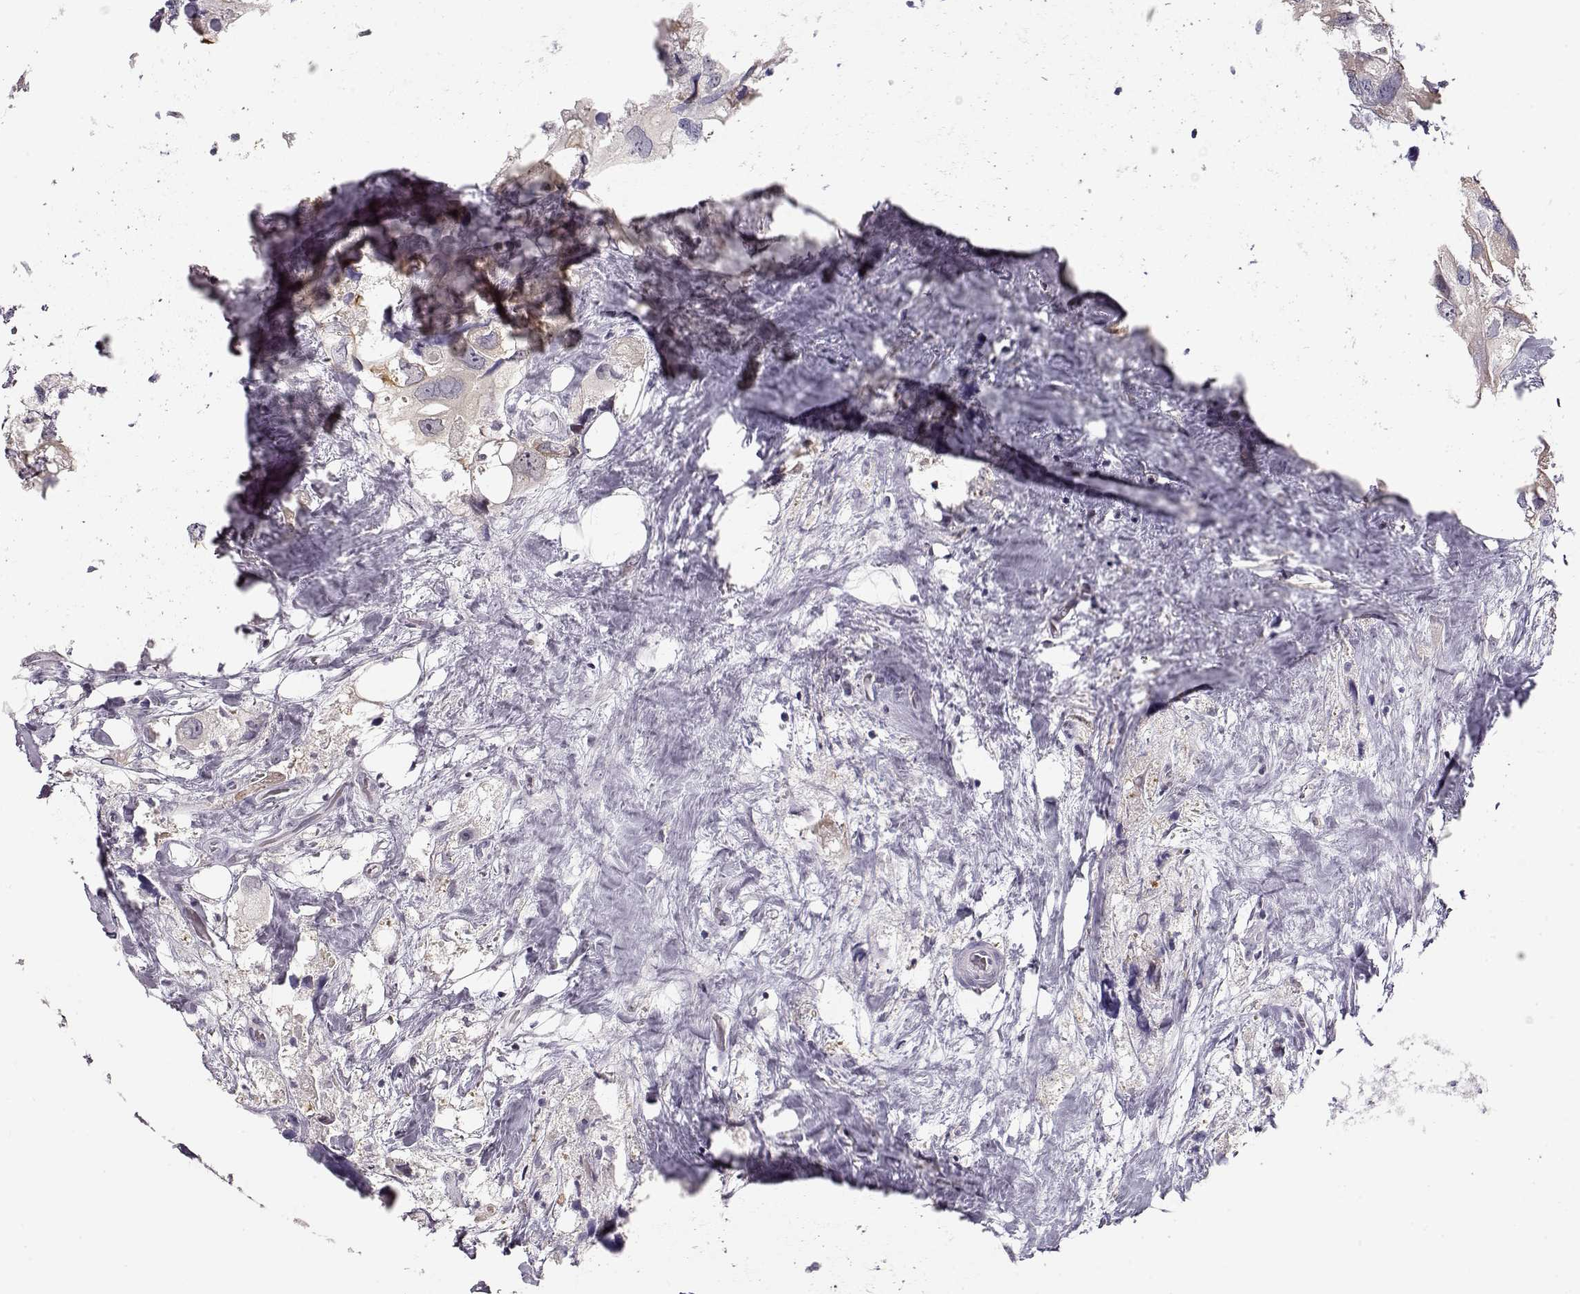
{"staining": {"intensity": "negative", "quantity": "none", "location": "none"}, "tissue": "urothelial cancer", "cell_type": "Tumor cells", "image_type": "cancer", "snomed": [{"axis": "morphology", "description": "Urothelial carcinoma, High grade"}, {"axis": "topography", "description": "Urinary bladder"}], "caption": "Urothelial cancer was stained to show a protein in brown. There is no significant positivity in tumor cells.", "gene": "TEPP", "patient": {"sex": "male", "age": 59}}